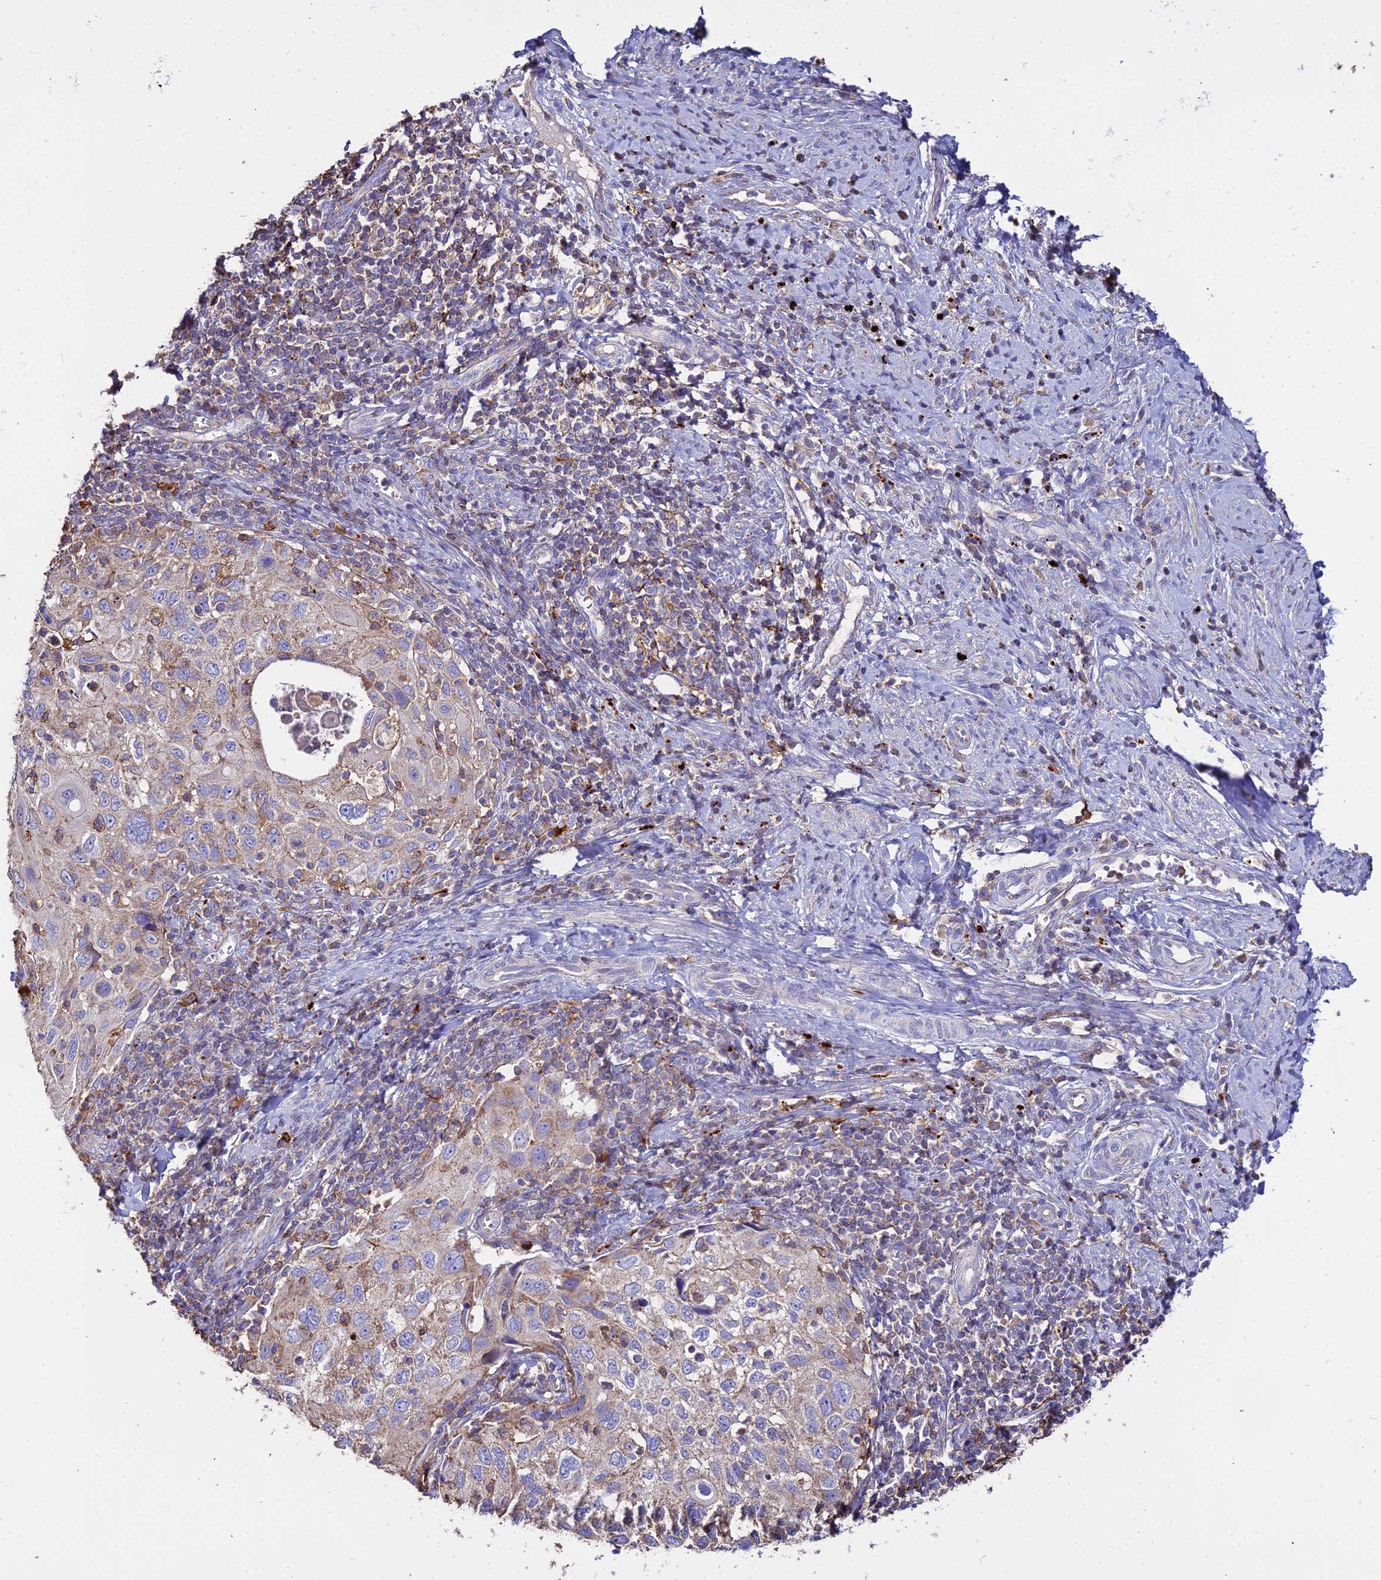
{"staining": {"intensity": "weak", "quantity": "25%-75%", "location": "cytoplasmic/membranous"}, "tissue": "cervical cancer", "cell_type": "Tumor cells", "image_type": "cancer", "snomed": [{"axis": "morphology", "description": "Squamous cell carcinoma, NOS"}, {"axis": "topography", "description": "Cervix"}], "caption": "Cervical cancer stained for a protein exhibits weak cytoplasmic/membranous positivity in tumor cells. (Brightfield microscopy of DAB IHC at high magnification).", "gene": "PNLIPRP3", "patient": {"sex": "female", "age": 70}}